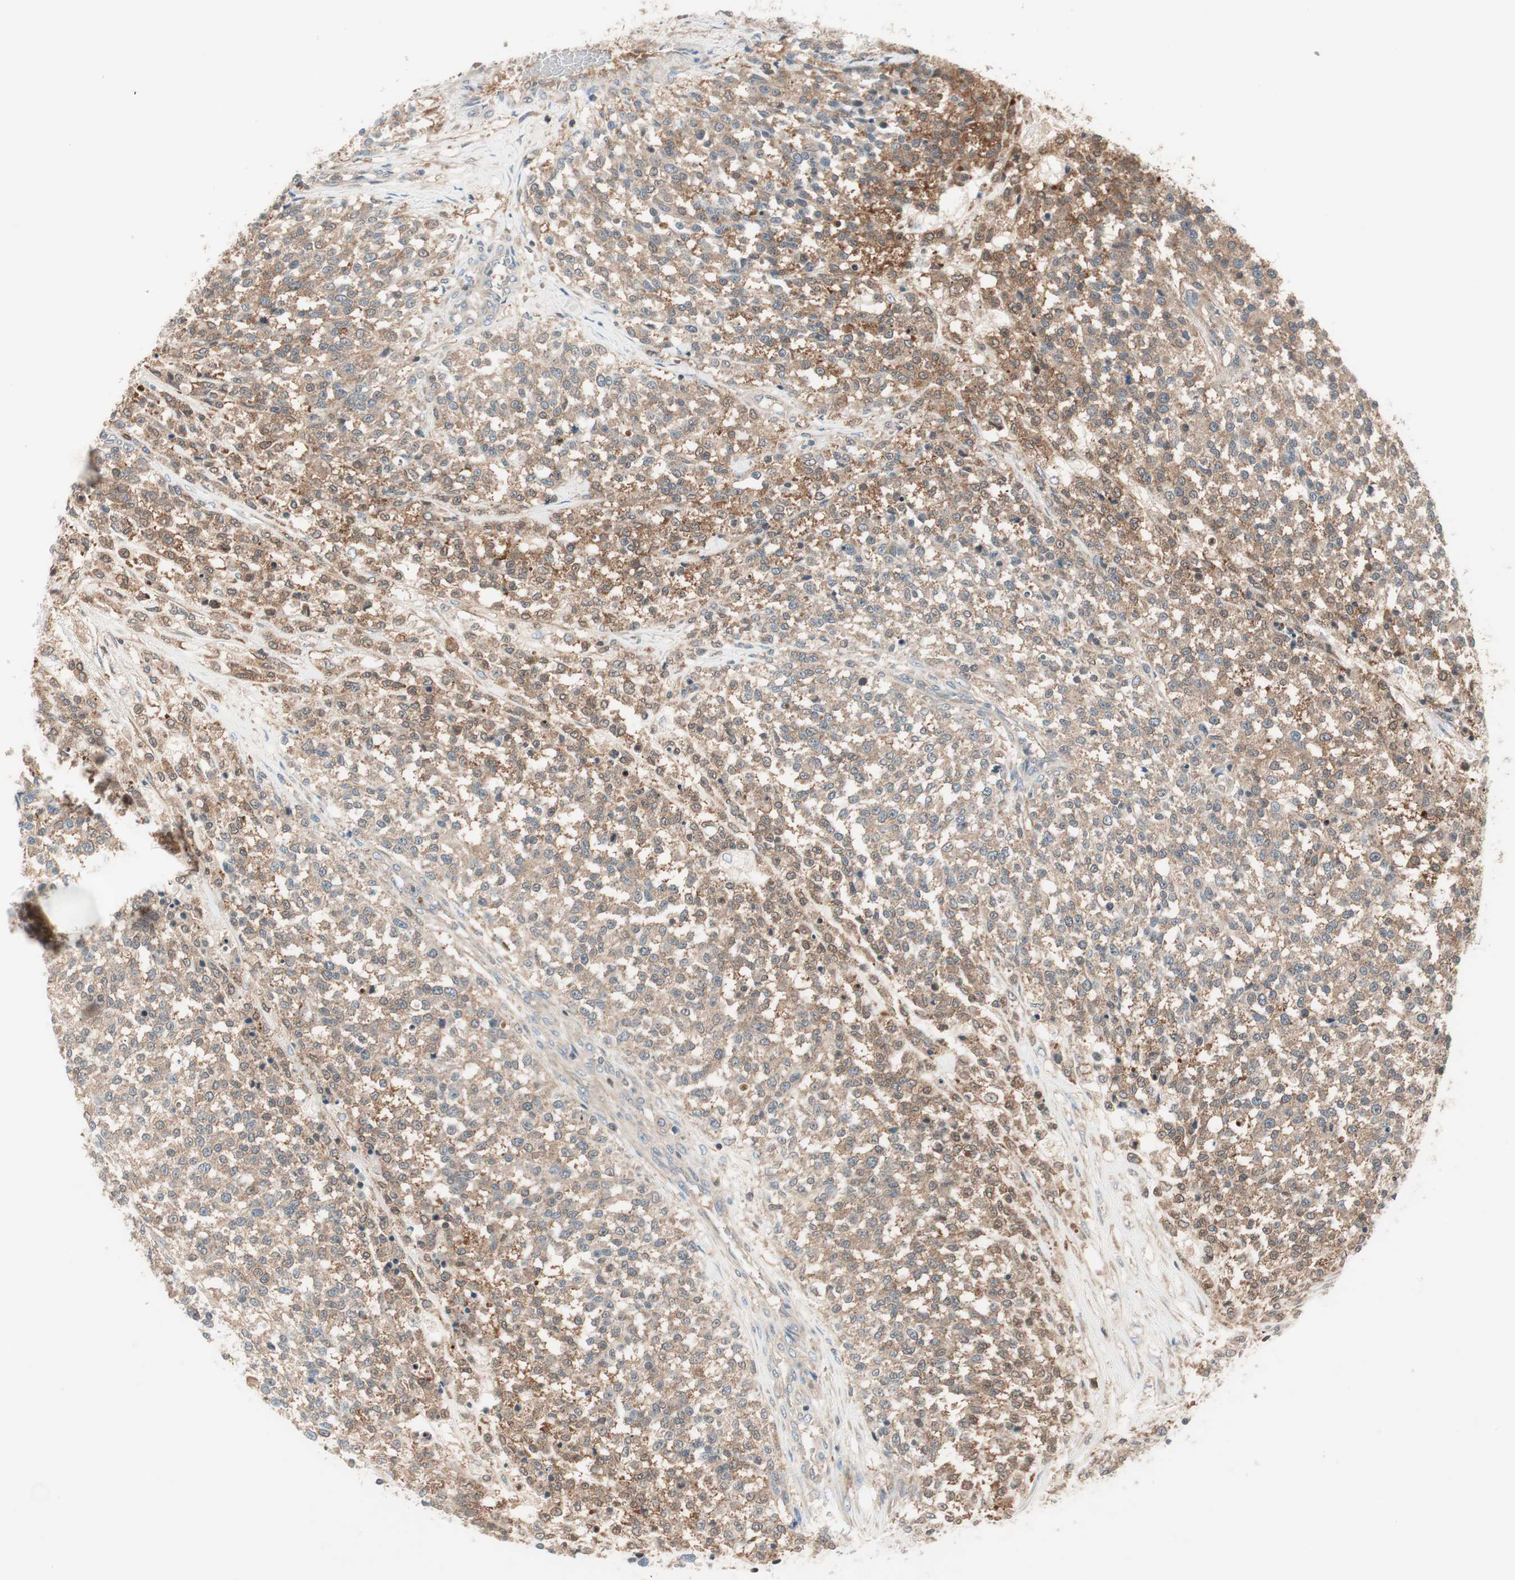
{"staining": {"intensity": "moderate", "quantity": ">75%", "location": "cytoplasmic/membranous"}, "tissue": "testis cancer", "cell_type": "Tumor cells", "image_type": "cancer", "snomed": [{"axis": "morphology", "description": "Seminoma, NOS"}, {"axis": "topography", "description": "Testis"}], "caption": "Immunohistochemical staining of human testis seminoma reveals moderate cytoplasmic/membranous protein staining in approximately >75% of tumor cells.", "gene": "GALT", "patient": {"sex": "male", "age": 59}}